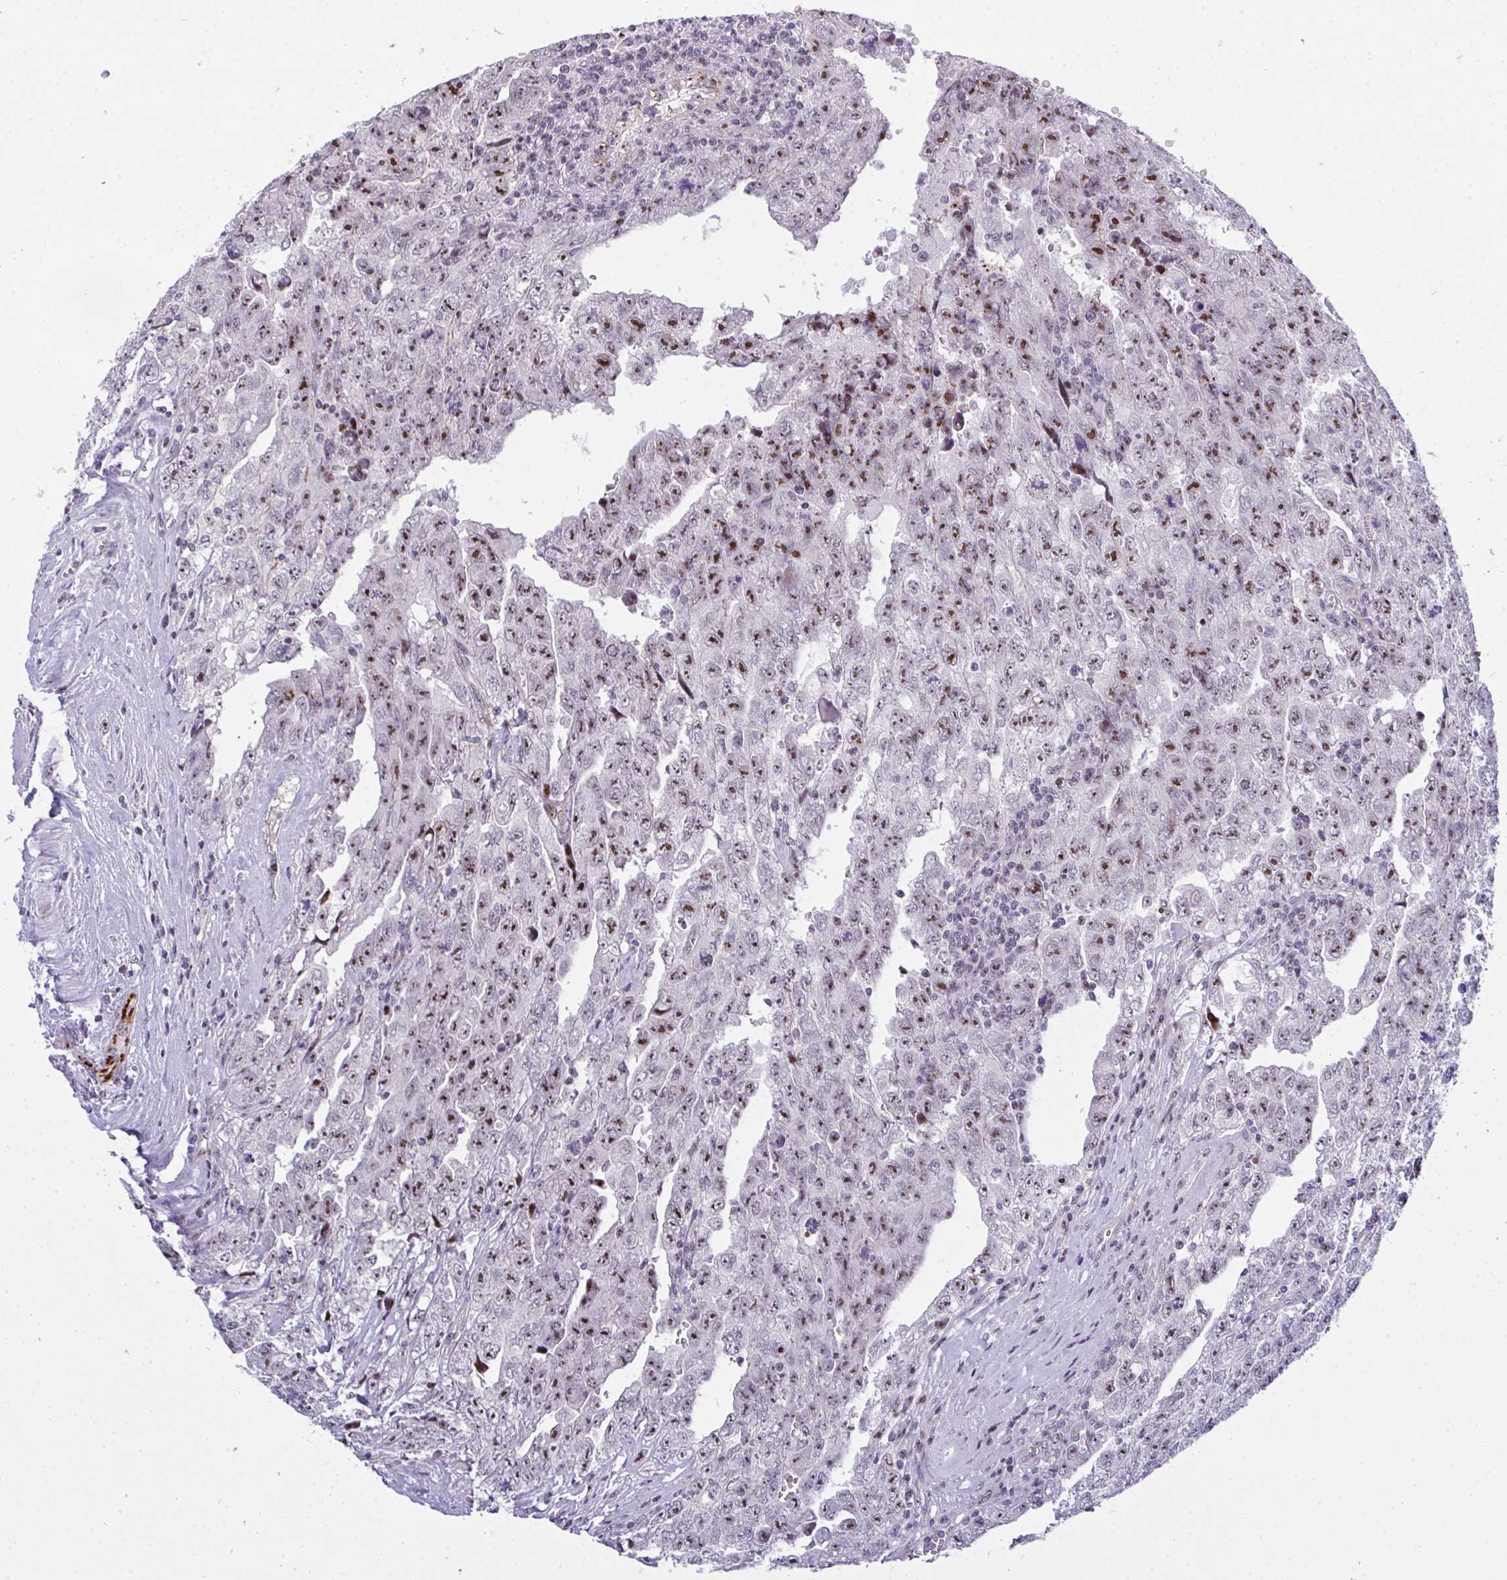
{"staining": {"intensity": "moderate", "quantity": ">75%", "location": "nuclear"}, "tissue": "testis cancer", "cell_type": "Tumor cells", "image_type": "cancer", "snomed": [{"axis": "morphology", "description": "Carcinoma, Embryonal, NOS"}, {"axis": "topography", "description": "Testis"}], "caption": "Immunohistochemistry staining of embryonal carcinoma (testis), which demonstrates medium levels of moderate nuclear expression in approximately >75% of tumor cells indicating moderate nuclear protein positivity. The staining was performed using DAB (3,3'-diaminobenzidine) (brown) for protein detection and nuclei were counterstained in hematoxylin (blue).", "gene": "PLPPR3", "patient": {"sex": "male", "age": 28}}